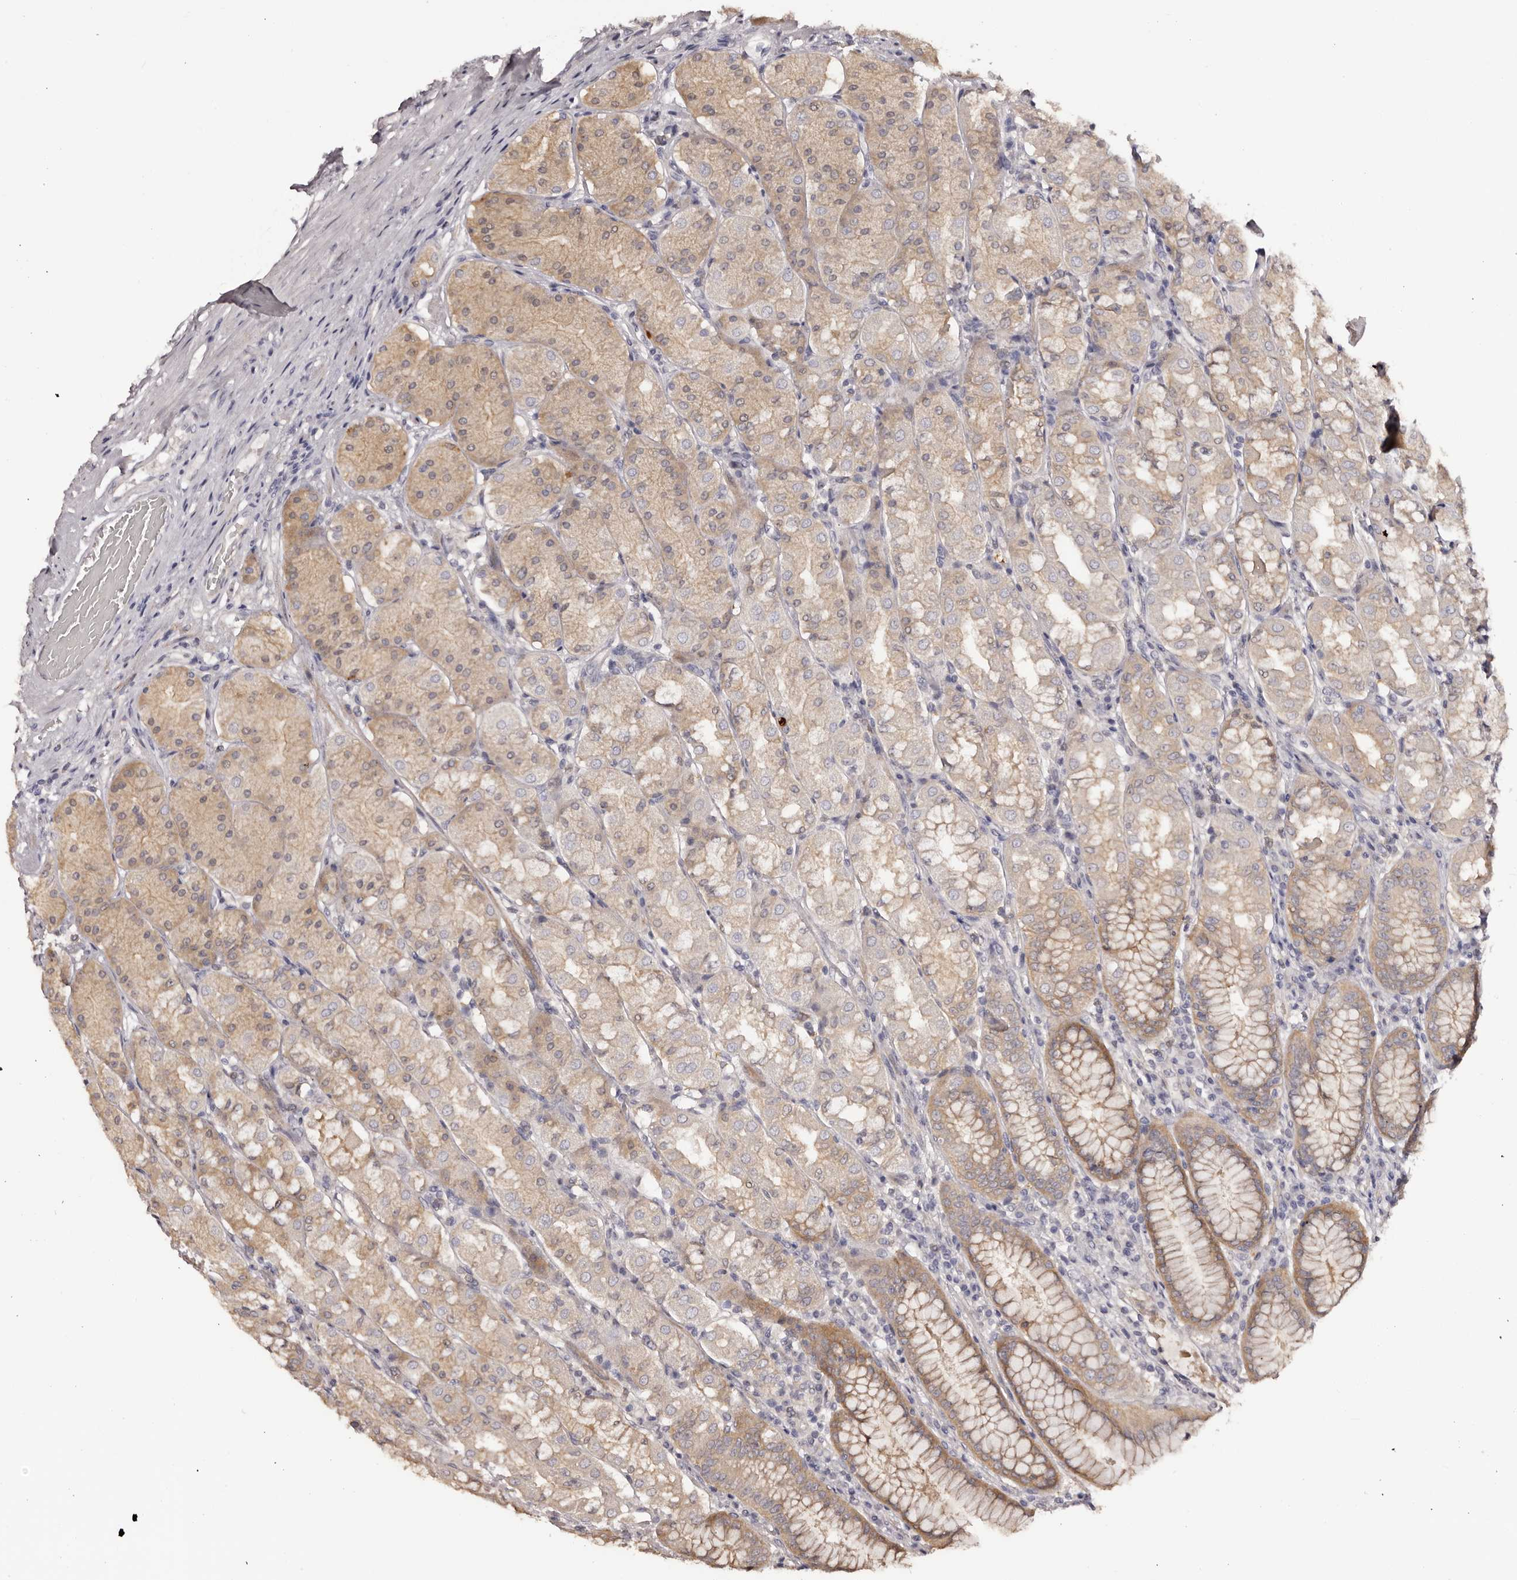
{"staining": {"intensity": "moderate", "quantity": ">75%", "location": "cytoplasmic/membranous"}, "tissue": "stomach", "cell_type": "Glandular cells", "image_type": "normal", "snomed": [{"axis": "morphology", "description": "Normal tissue, NOS"}, {"axis": "topography", "description": "Stomach"}, {"axis": "topography", "description": "Stomach, lower"}], "caption": "Immunohistochemistry (IHC) histopathology image of benign stomach stained for a protein (brown), which displays medium levels of moderate cytoplasmic/membranous positivity in about >75% of glandular cells.", "gene": "KCNJ8", "patient": {"sex": "female", "age": 56}}